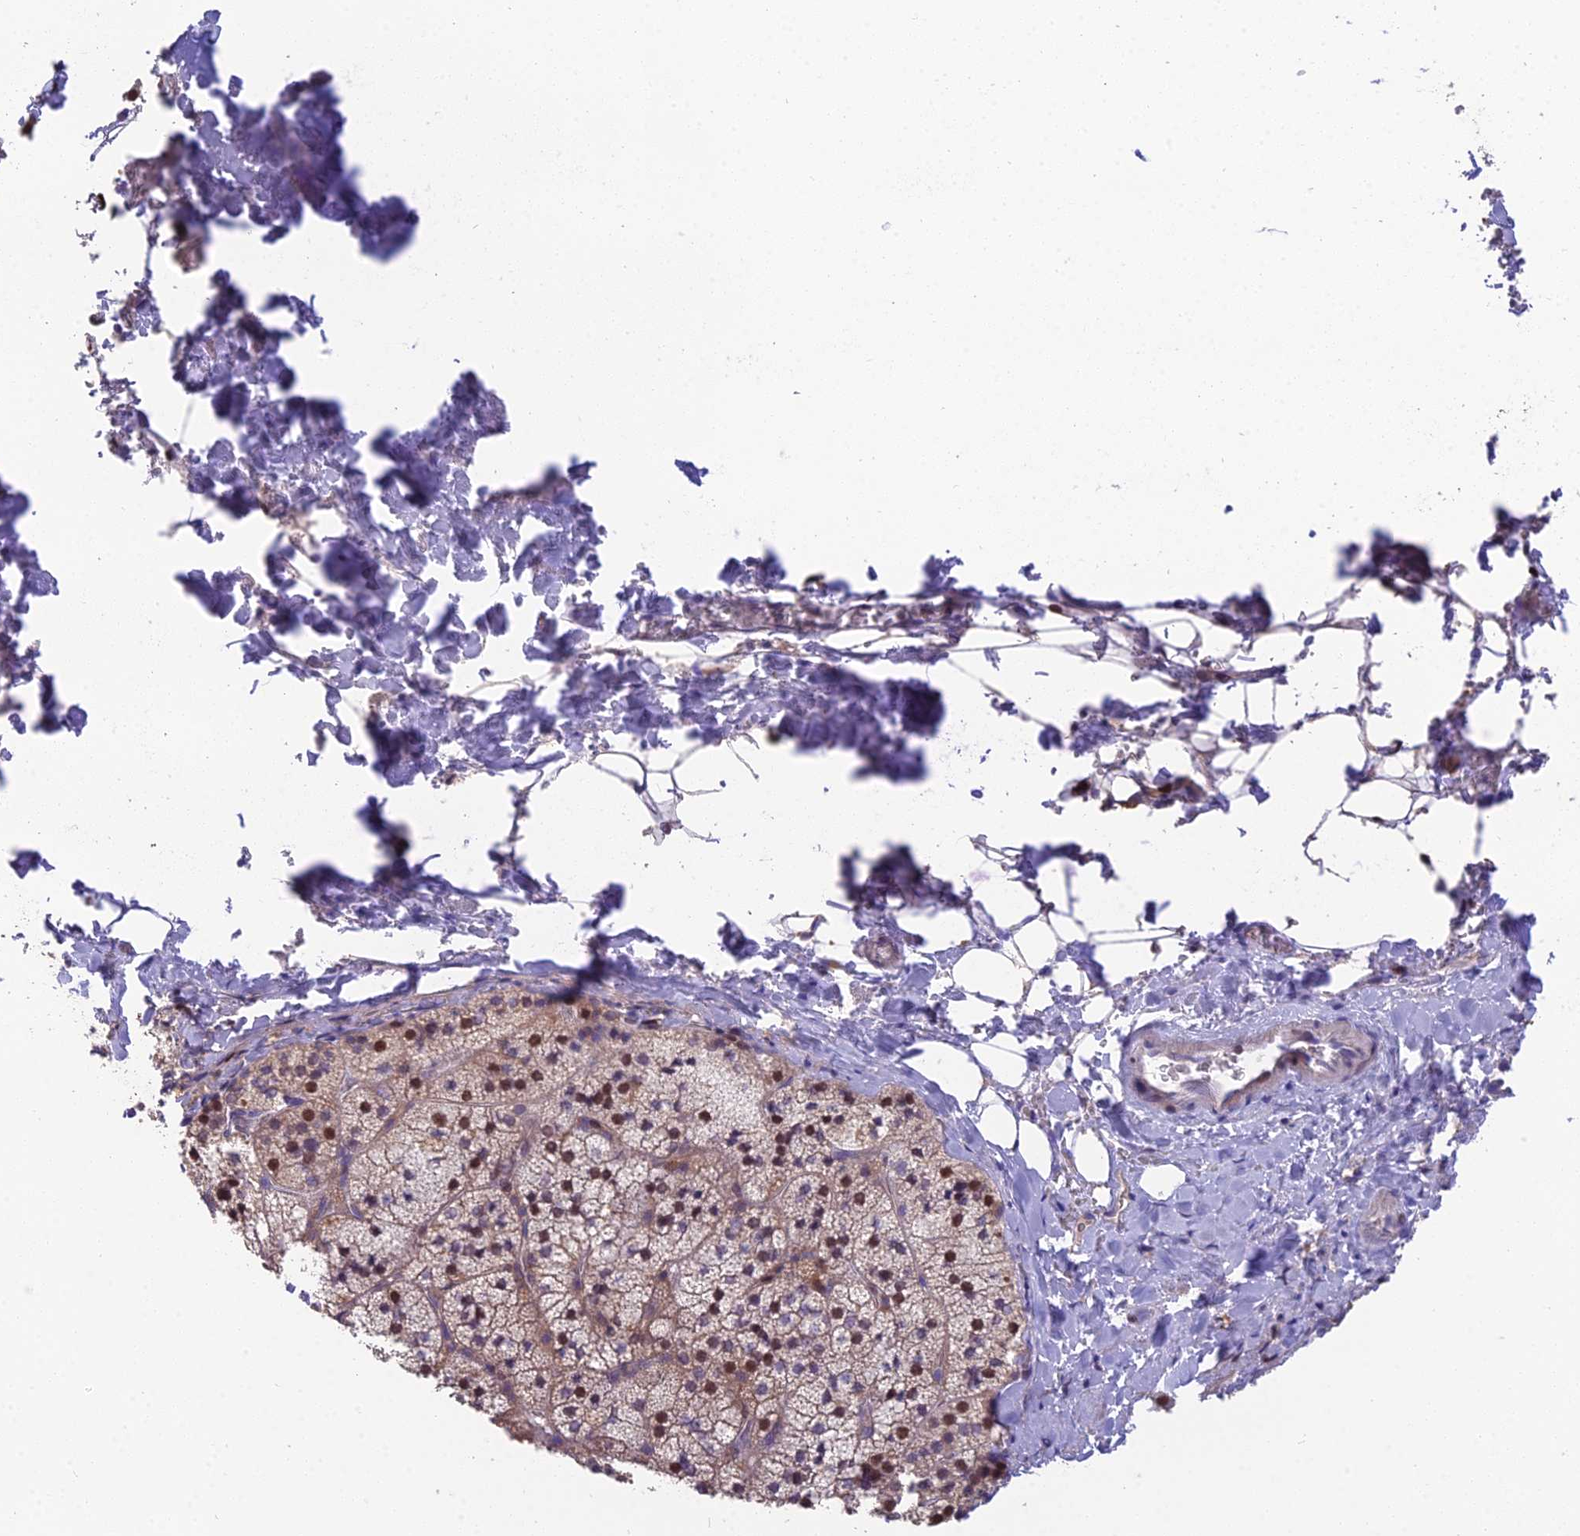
{"staining": {"intensity": "moderate", "quantity": "25%-75%", "location": "cytoplasmic/membranous,nuclear"}, "tissue": "adrenal gland", "cell_type": "Glandular cells", "image_type": "normal", "snomed": [{"axis": "morphology", "description": "Normal tissue, NOS"}, {"axis": "topography", "description": "Adrenal gland"}], "caption": "High-magnification brightfield microscopy of benign adrenal gland stained with DAB (brown) and counterstained with hematoxylin (blue). glandular cells exhibit moderate cytoplasmic/membranous,nuclear expression is present in about25%-75% of cells. (Stains: DAB in brown, nuclei in blue, Microscopy: brightfield microscopy at high magnification).", "gene": "PUS10", "patient": {"sex": "female", "age": 44}}